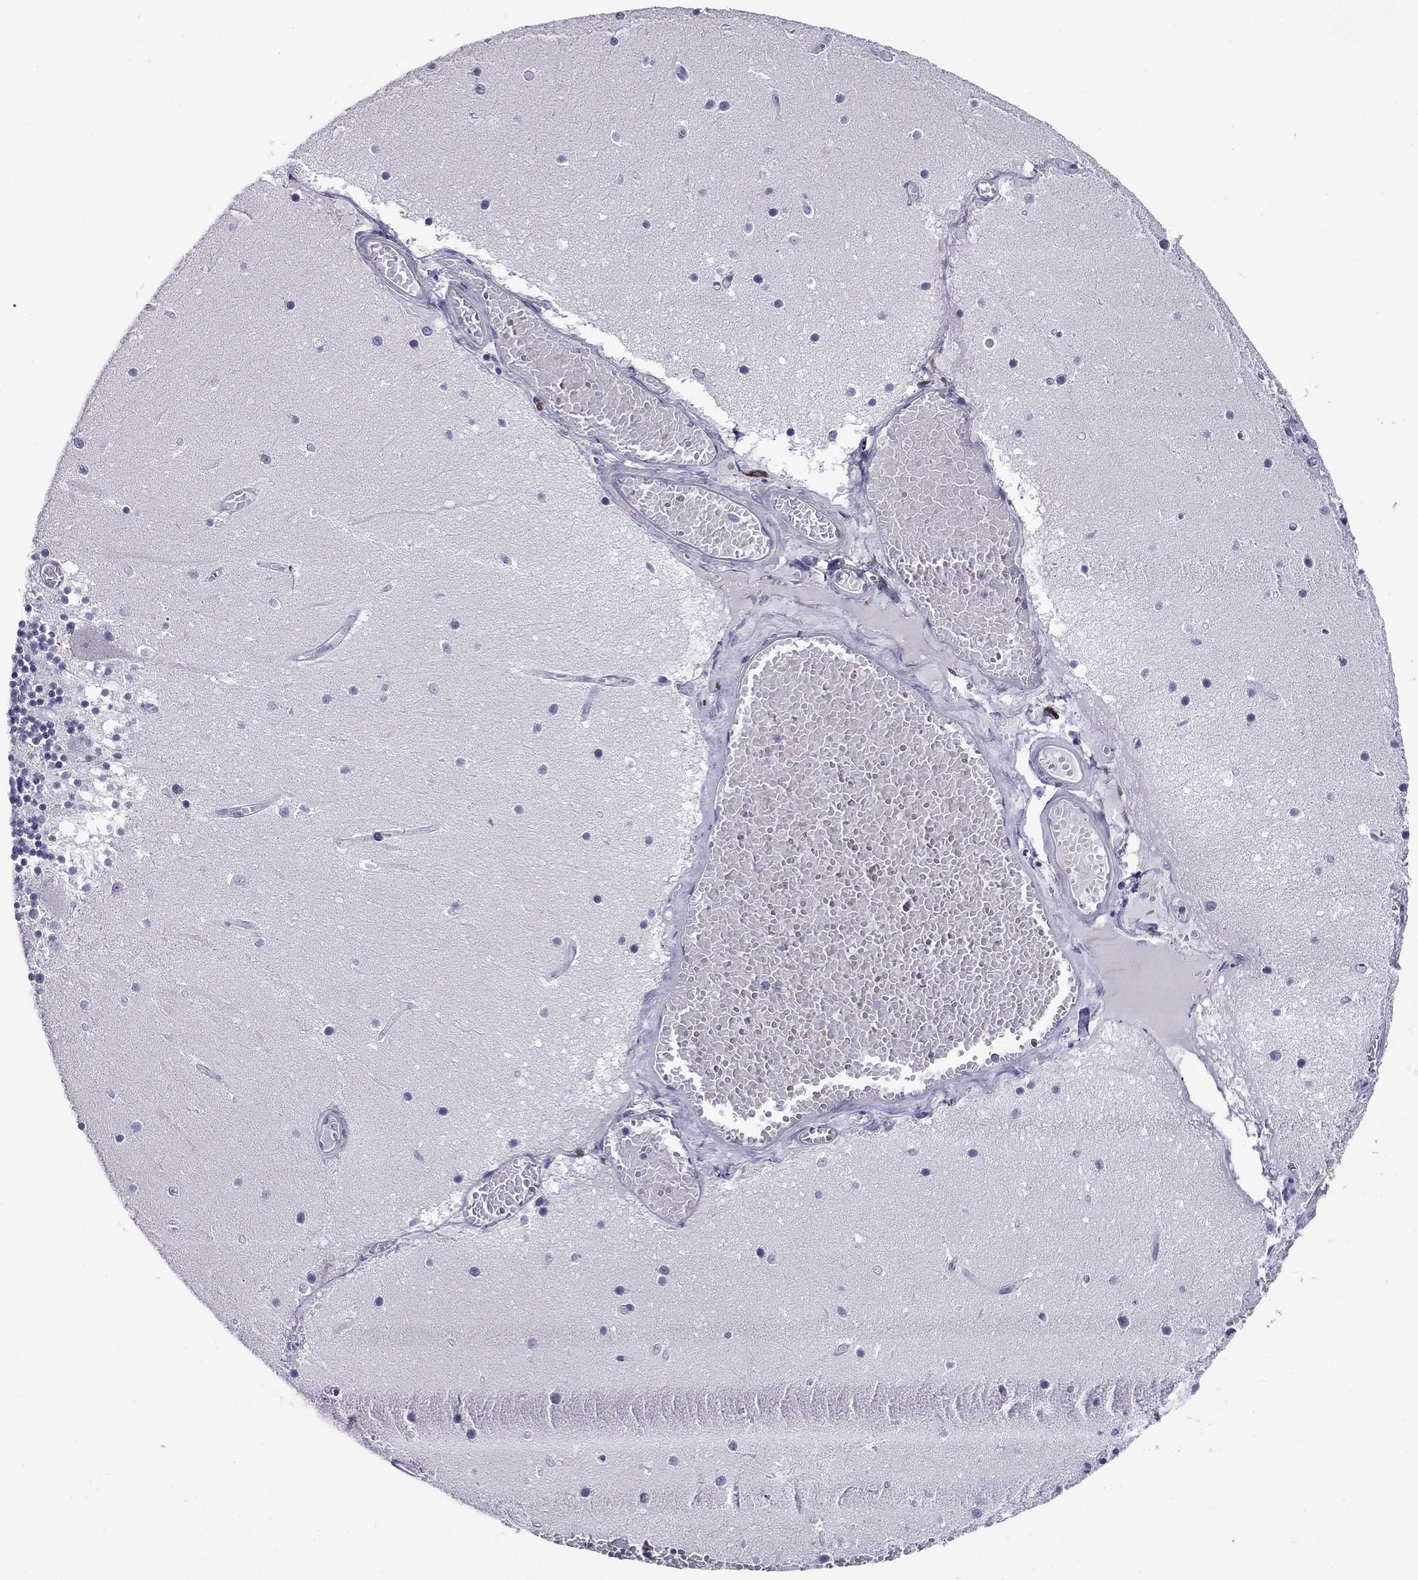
{"staining": {"intensity": "negative", "quantity": "none", "location": "none"}, "tissue": "cerebellum", "cell_type": "Cells in granular layer", "image_type": "normal", "snomed": [{"axis": "morphology", "description": "Normal tissue, NOS"}, {"axis": "topography", "description": "Cerebellum"}], "caption": "IHC image of normal cerebellum stained for a protein (brown), which demonstrates no positivity in cells in granular layer.", "gene": "MYMX", "patient": {"sex": "female", "age": 28}}